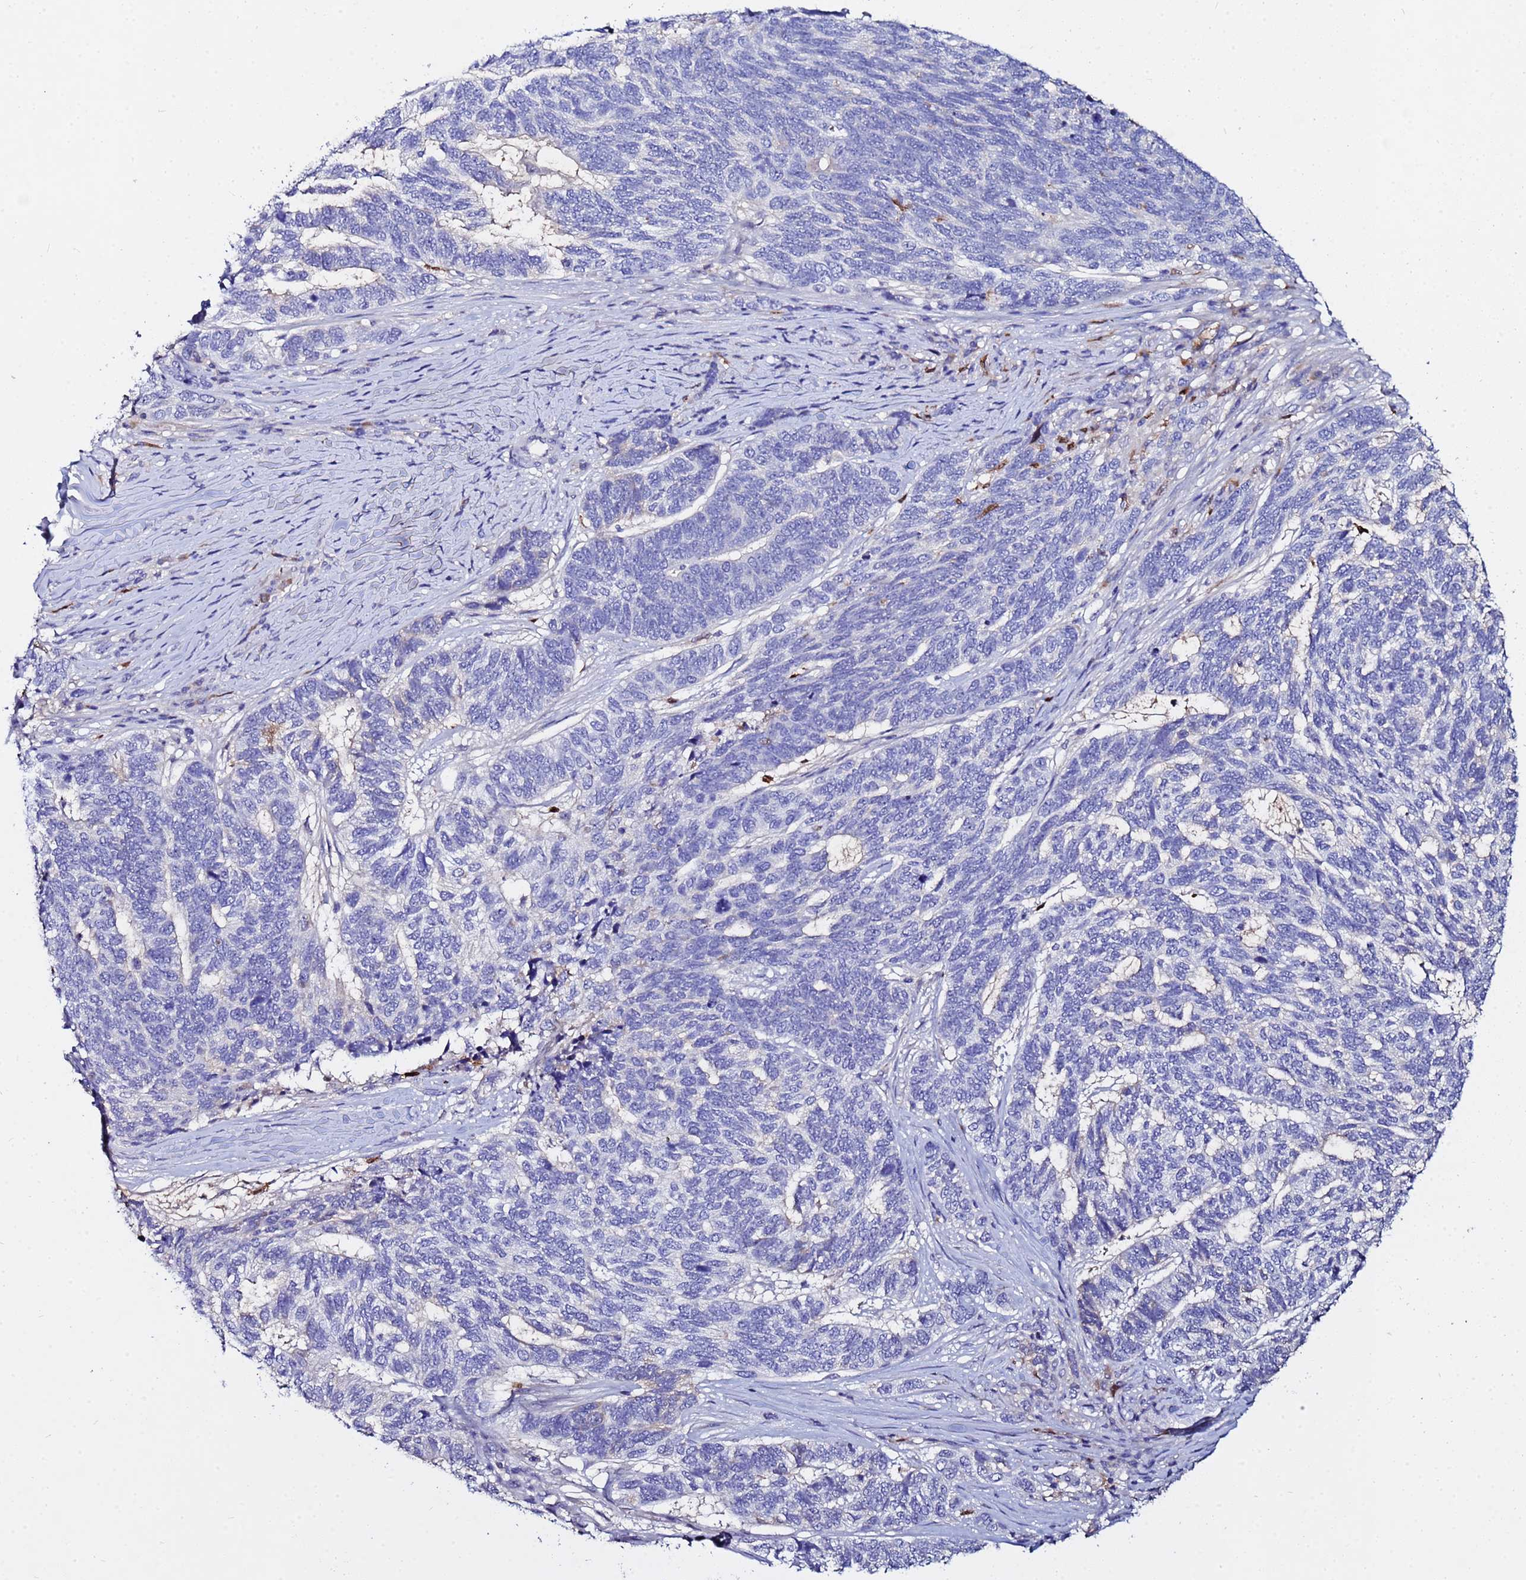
{"staining": {"intensity": "negative", "quantity": "none", "location": "none"}, "tissue": "skin cancer", "cell_type": "Tumor cells", "image_type": "cancer", "snomed": [{"axis": "morphology", "description": "Basal cell carcinoma"}, {"axis": "topography", "description": "Skin"}], "caption": "Skin cancer (basal cell carcinoma) was stained to show a protein in brown. There is no significant staining in tumor cells.", "gene": "TUBAL3", "patient": {"sex": "female", "age": 65}}